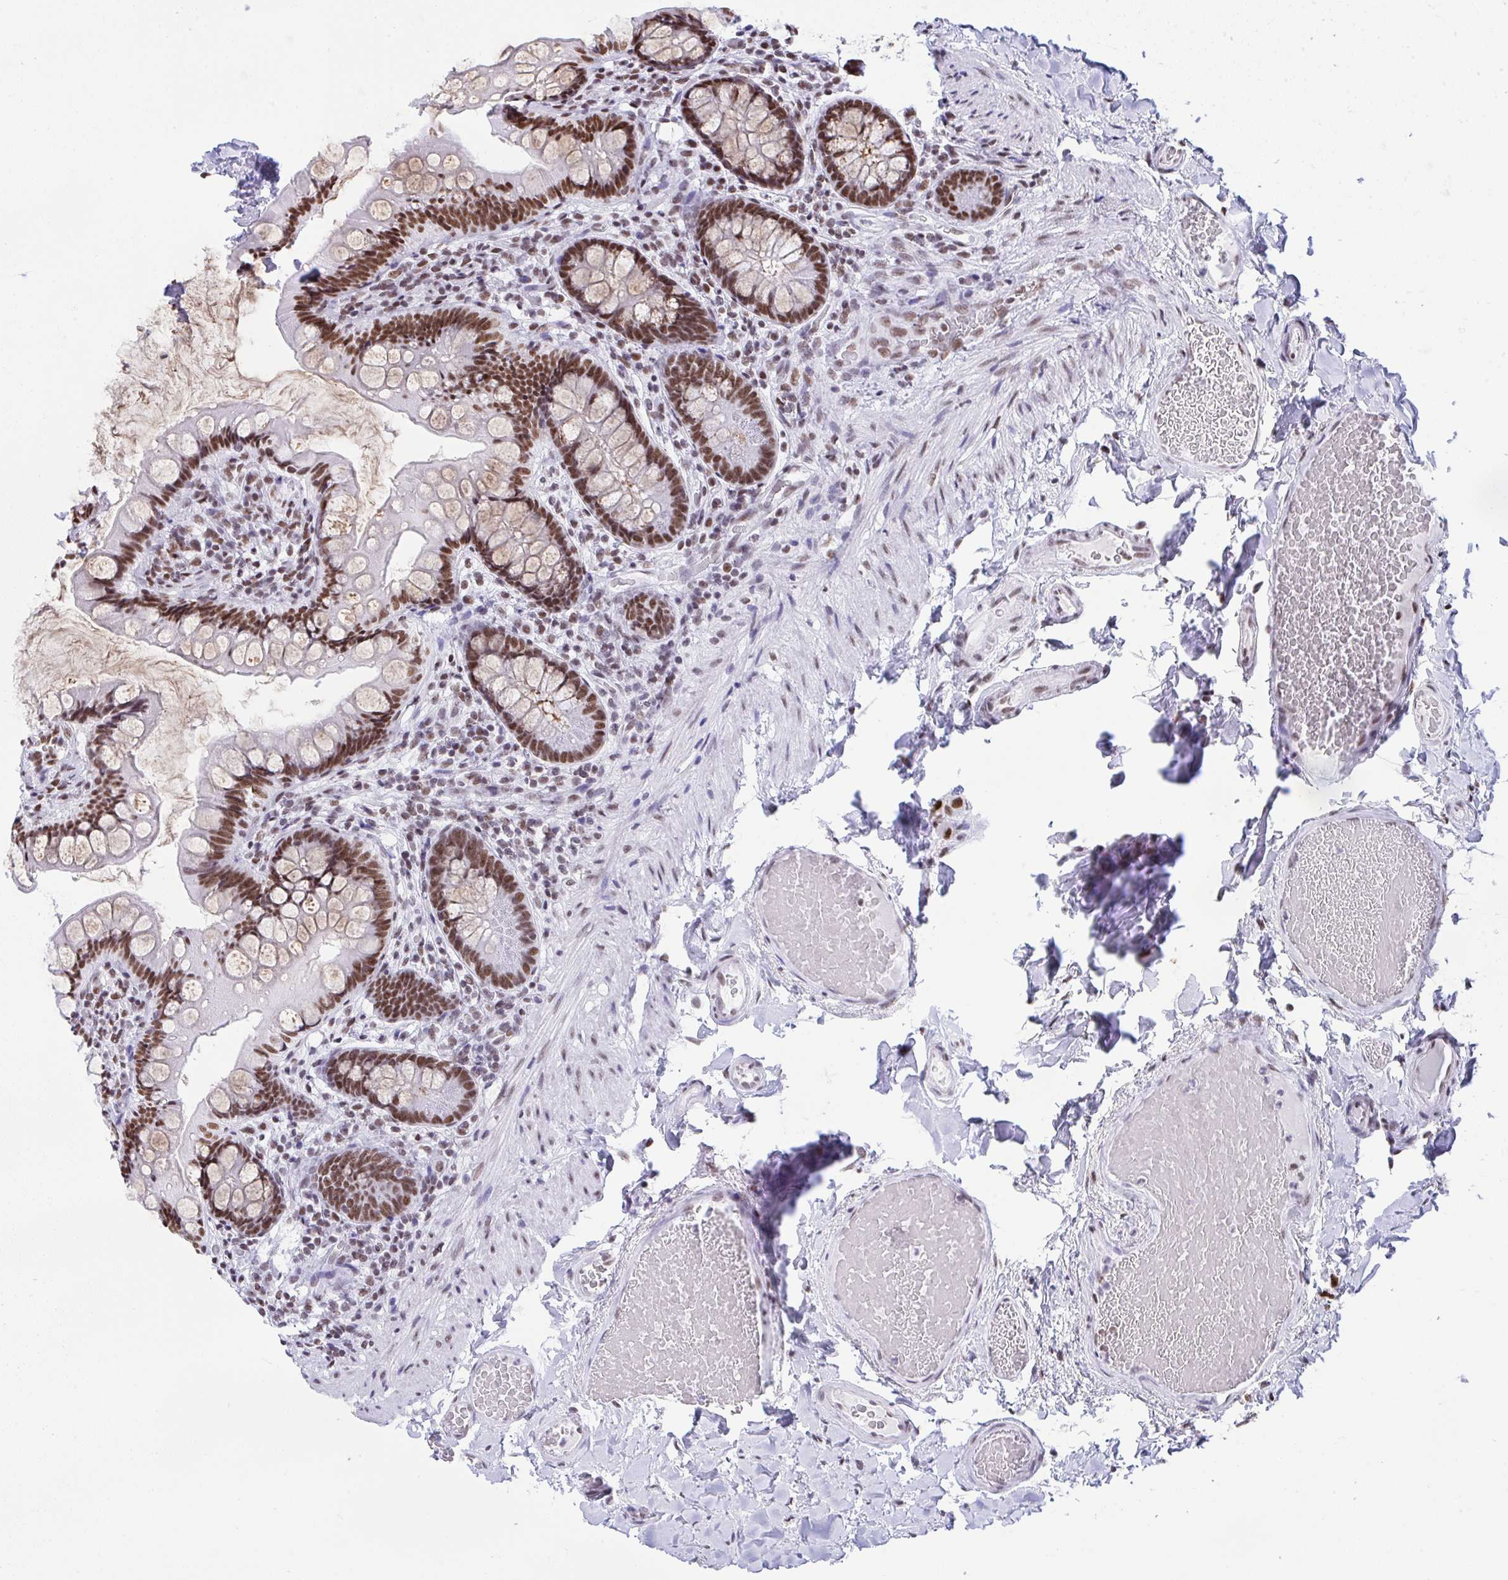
{"staining": {"intensity": "strong", "quantity": ">75%", "location": "nuclear"}, "tissue": "small intestine", "cell_type": "Glandular cells", "image_type": "normal", "snomed": [{"axis": "morphology", "description": "Normal tissue, NOS"}, {"axis": "topography", "description": "Small intestine"}], "caption": "About >75% of glandular cells in benign human small intestine show strong nuclear protein staining as visualized by brown immunohistochemical staining.", "gene": "DDX52", "patient": {"sex": "male", "age": 70}}